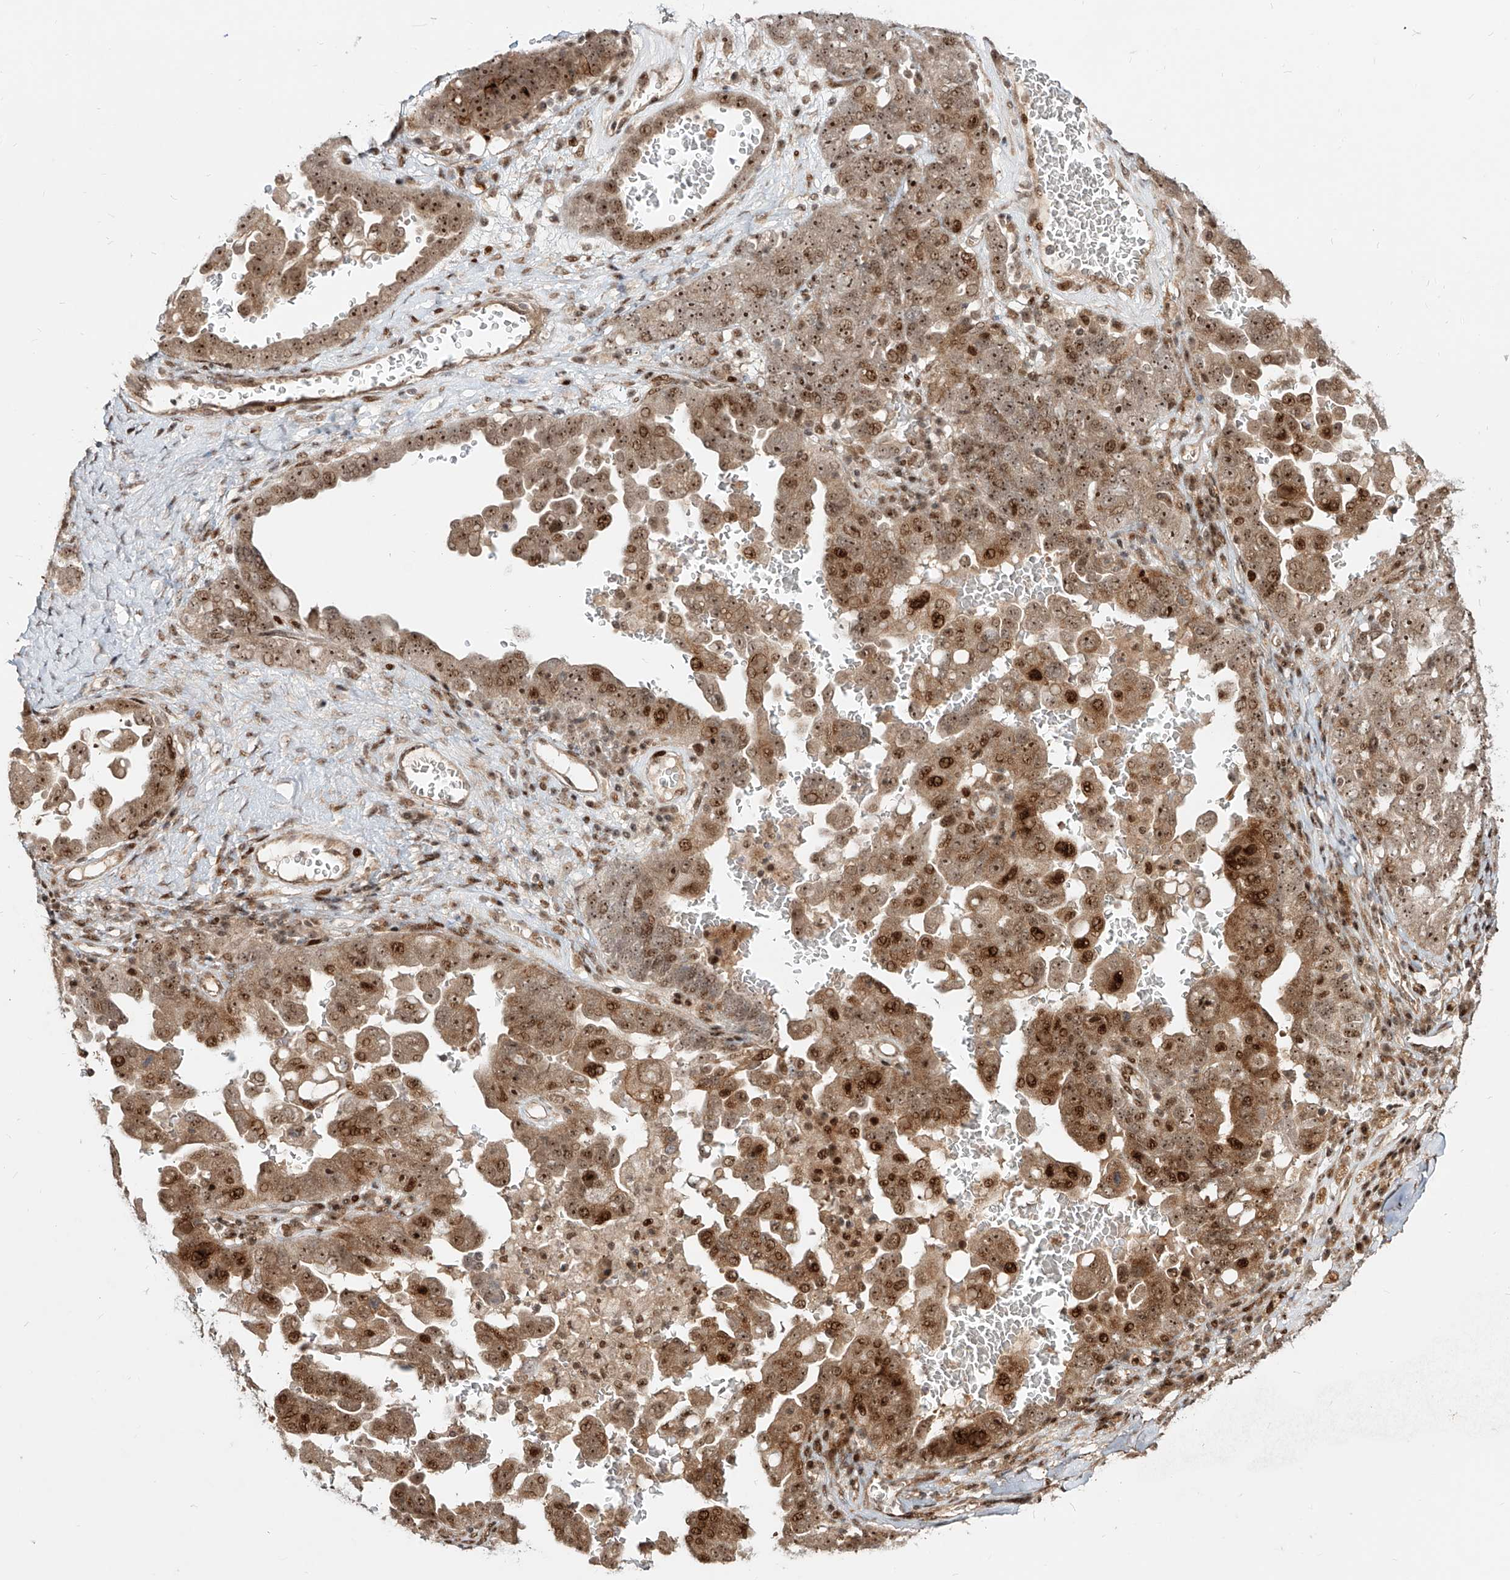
{"staining": {"intensity": "moderate", "quantity": ">75%", "location": "cytoplasmic/membranous,nuclear"}, "tissue": "ovarian cancer", "cell_type": "Tumor cells", "image_type": "cancer", "snomed": [{"axis": "morphology", "description": "Carcinoma, endometroid"}, {"axis": "topography", "description": "Ovary"}], "caption": "Protein expression analysis of human ovarian cancer (endometroid carcinoma) reveals moderate cytoplasmic/membranous and nuclear expression in approximately >75% of tumor cells. (Brightfield microscopy of DAB IHC at high magnification).", "gene": "ZNF710", "patient": {"sex": "female", "age": 62}}